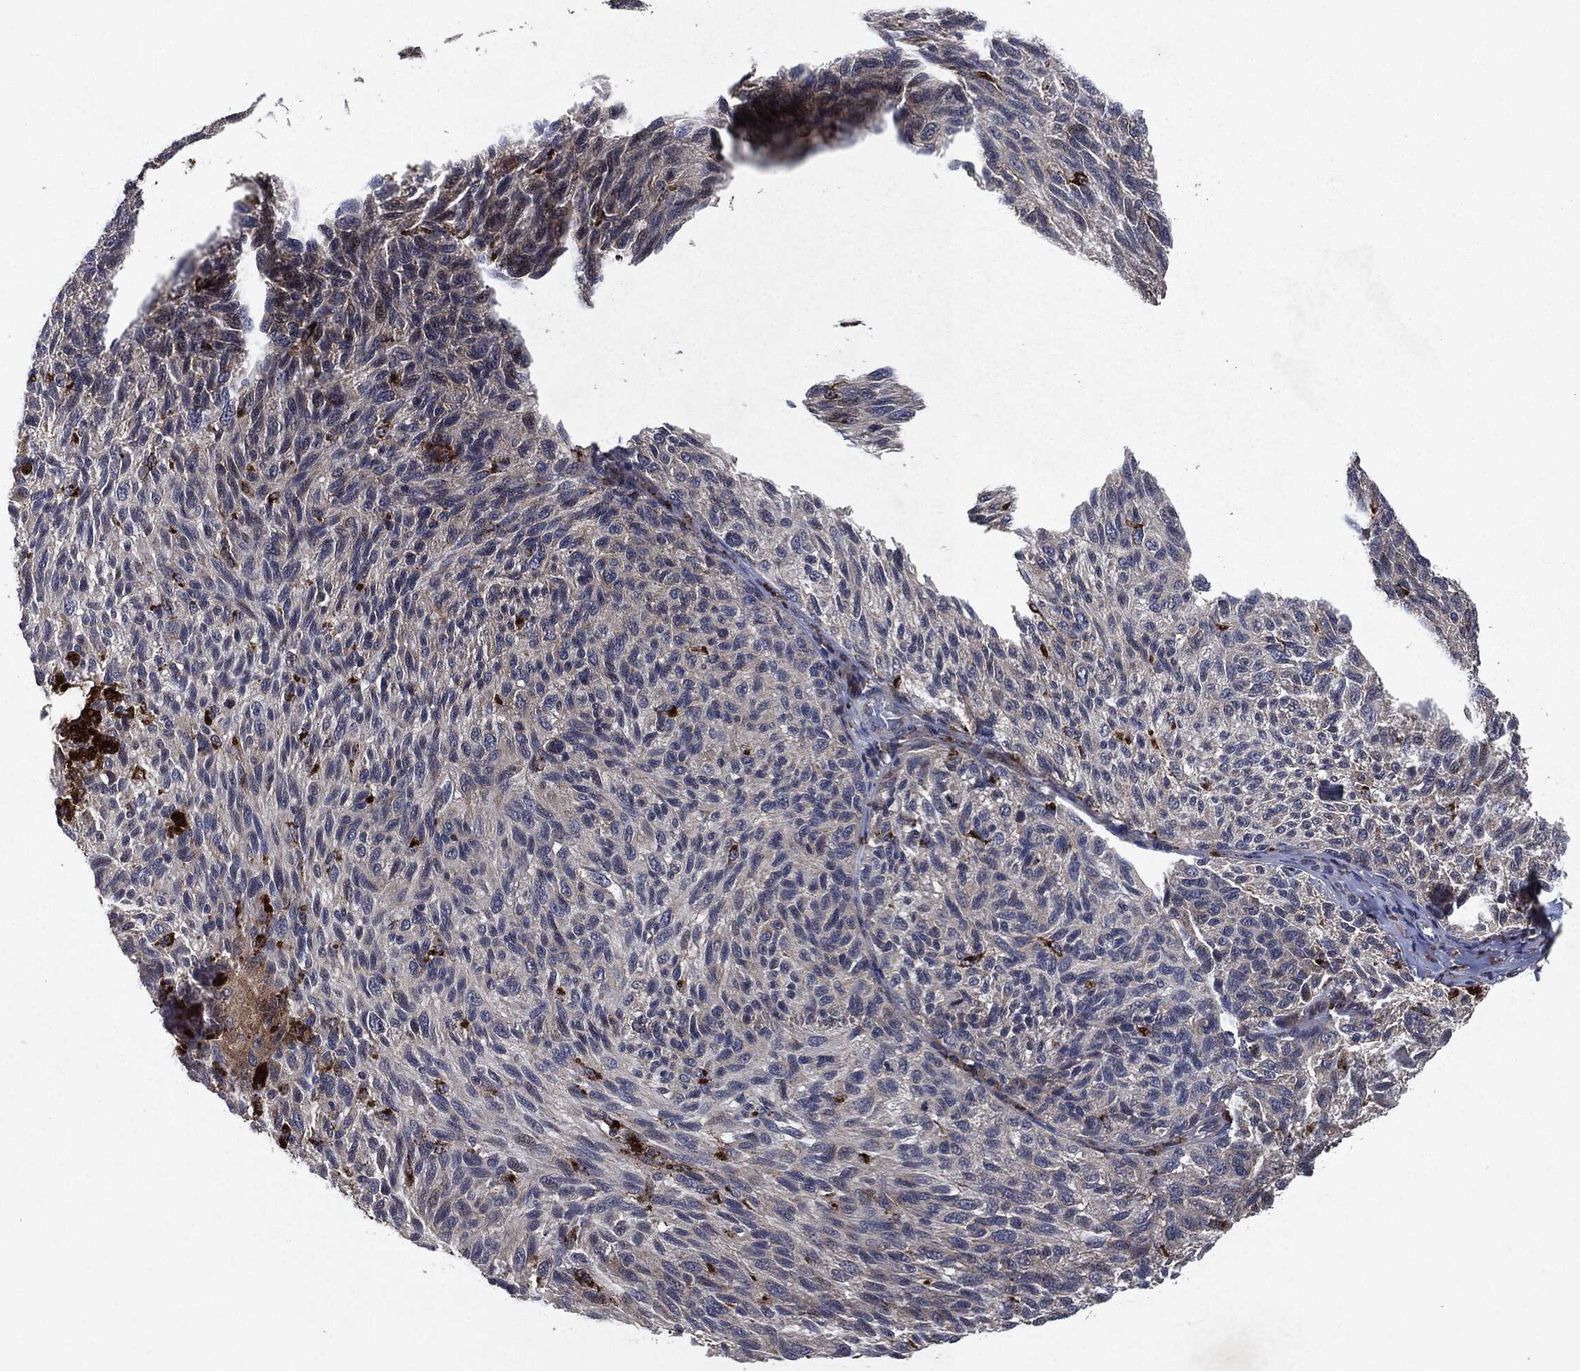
{"staining": {"intensity": "weak", "quantity": "25%-75%", "location": "cytoplasmic/membranous"}, "tissue": "melanoma", "cell_type": "Tumor cells", "image_type": "cancer", "snomed": [{"axis": "morphology", "description": "Malignant melanoma, NOS"}, {"axis": "topography", "description": "Skin"}], "caption": "Protein staining of malignant melanoma tissue shows weak cytoplasmic/membranous positivity in approximately 25%-75% of tumor cells. (DAB IHC, brown staining for protein, blue staining for nuclei).", "gene": "SLC31A2", "patient": {"sex": "female", "age": 73}}